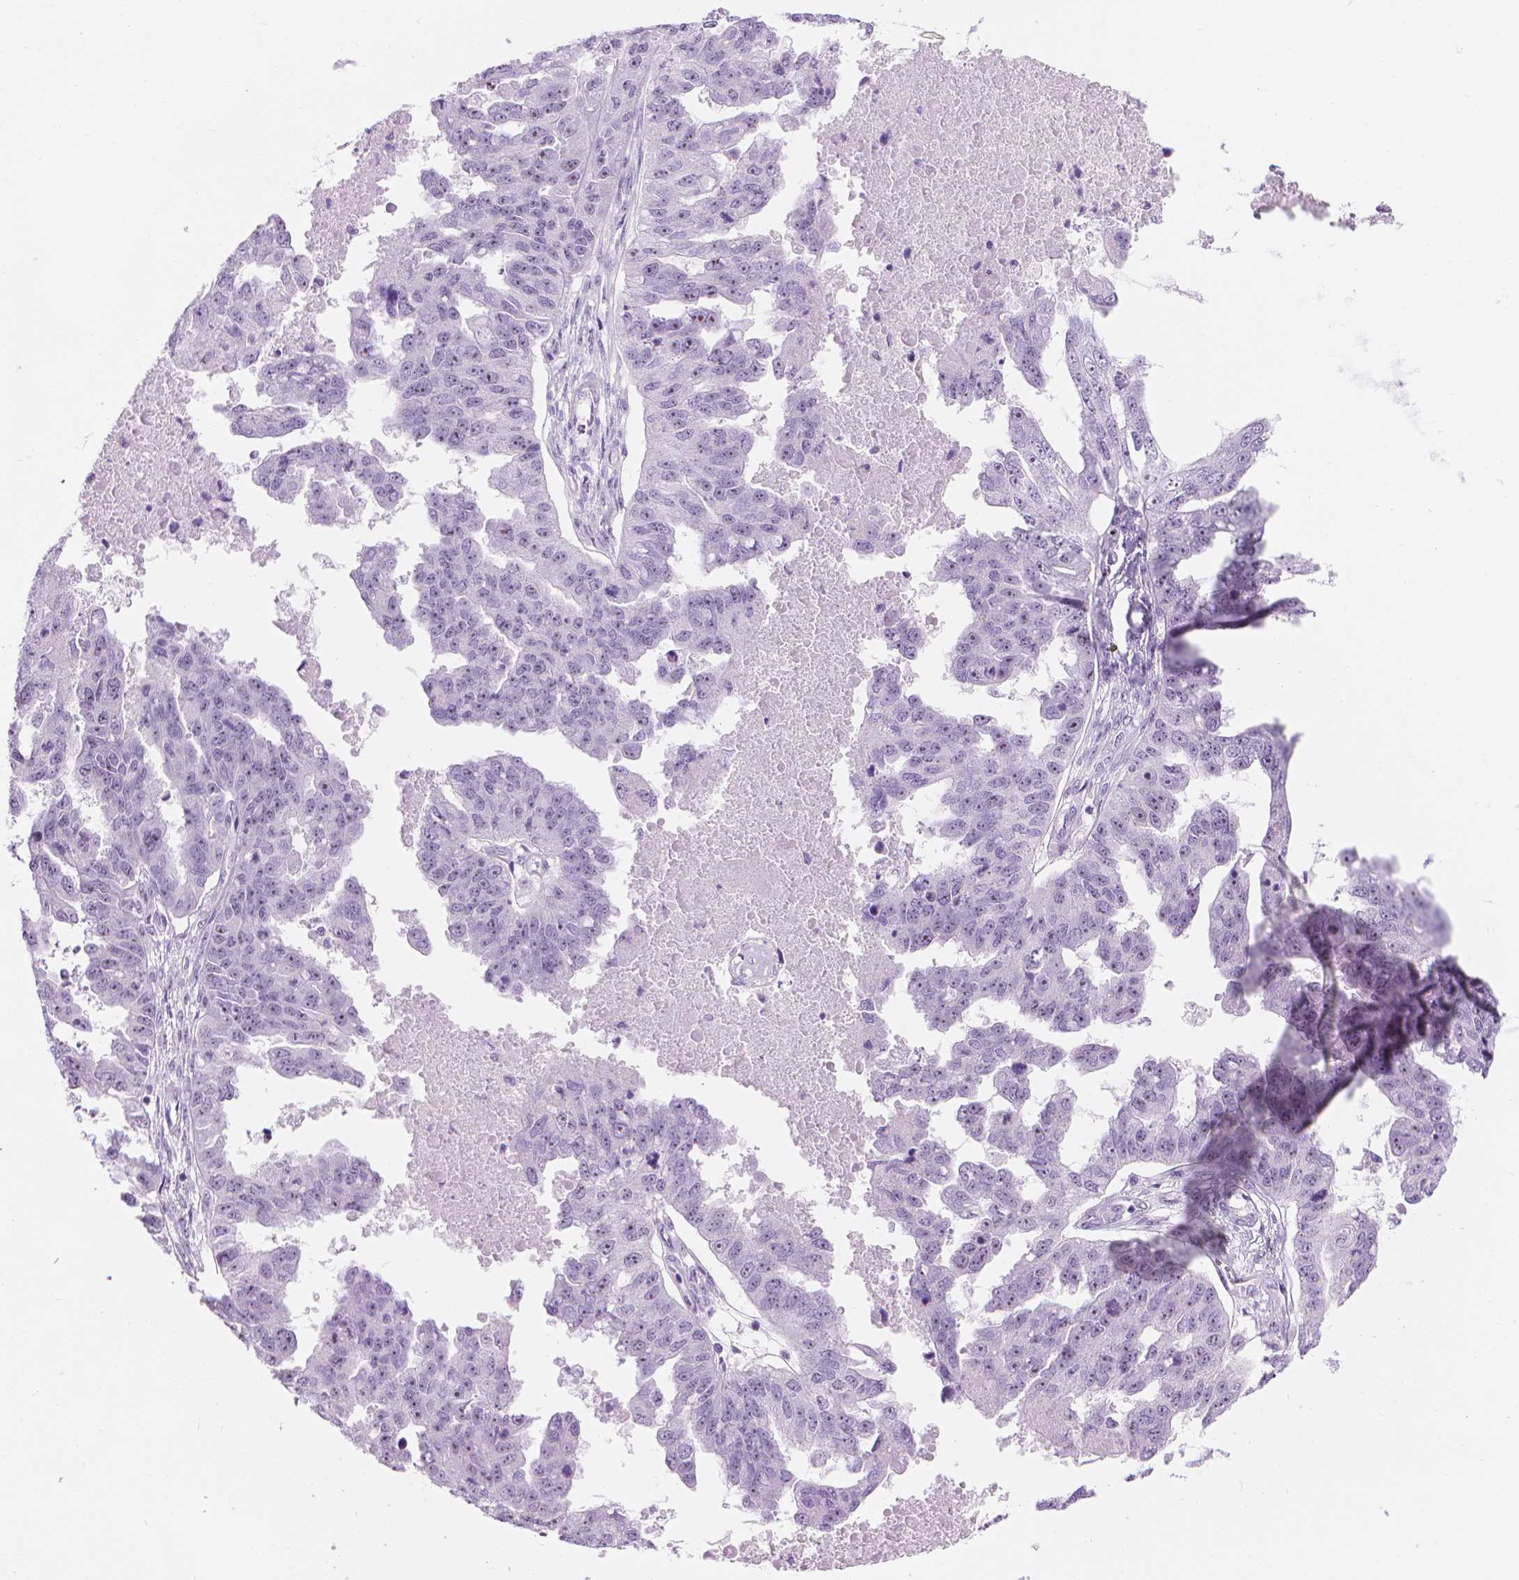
{"staining": {"intensity": "negative", "quantity": "none", "location": "none"}, "tissue": "ovarian cancer", "cell_type": "Tumor cells", "image_type": "cancer", "snomed": [{"axis": "morphology", "description": "Cystadenocarcinoma, serous, NOS"}, {"axis": "topography", "description": "Ovary"}], "caption": "The micrograph exhibits no staining of tumor cells in serous cystadenocarcinoma (ovarian).", "gene": "NOL7", "patient": {"sex": "female", "age": 58}}